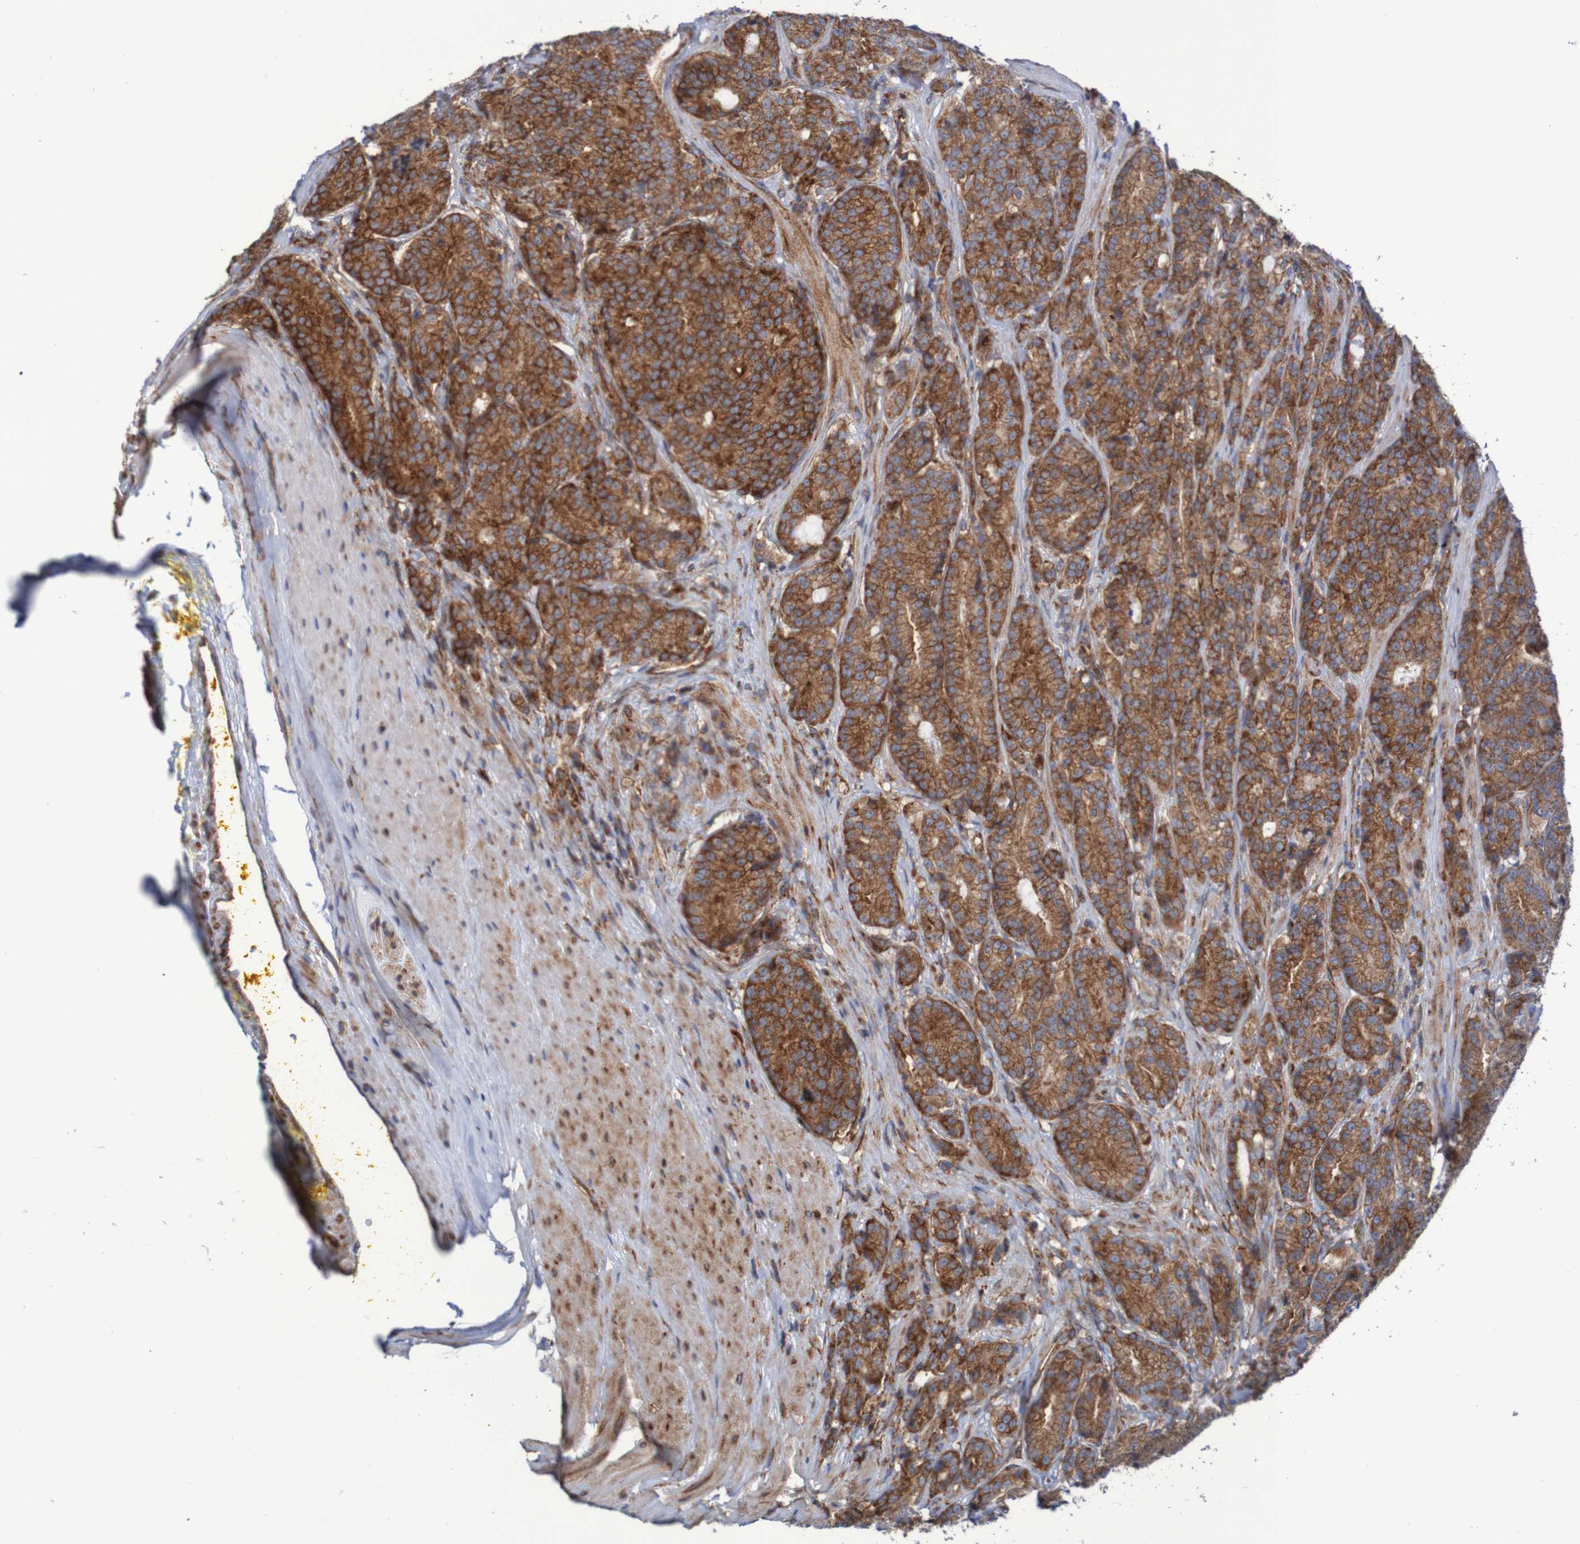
{"staining": {"intensity": "strong", "quantity": ">75%", "location": "cytoplasmic/membranous"}, "tissue": "prostate cancer", "cell_type": "Tumor cells", "image_type": "cancer", "snomed": [{"axis": "morphology", "description": "Adenocarcinoma, High grade"}, {"axis": "topography", "description": "Prostate"}], "caption": "A brown stain labels strong cytoplasmic/membranous expression of a protein in human prostate cancer tumor cells.", "gene": "FXR2", "patient": {"sex": "male", "age": 61}}